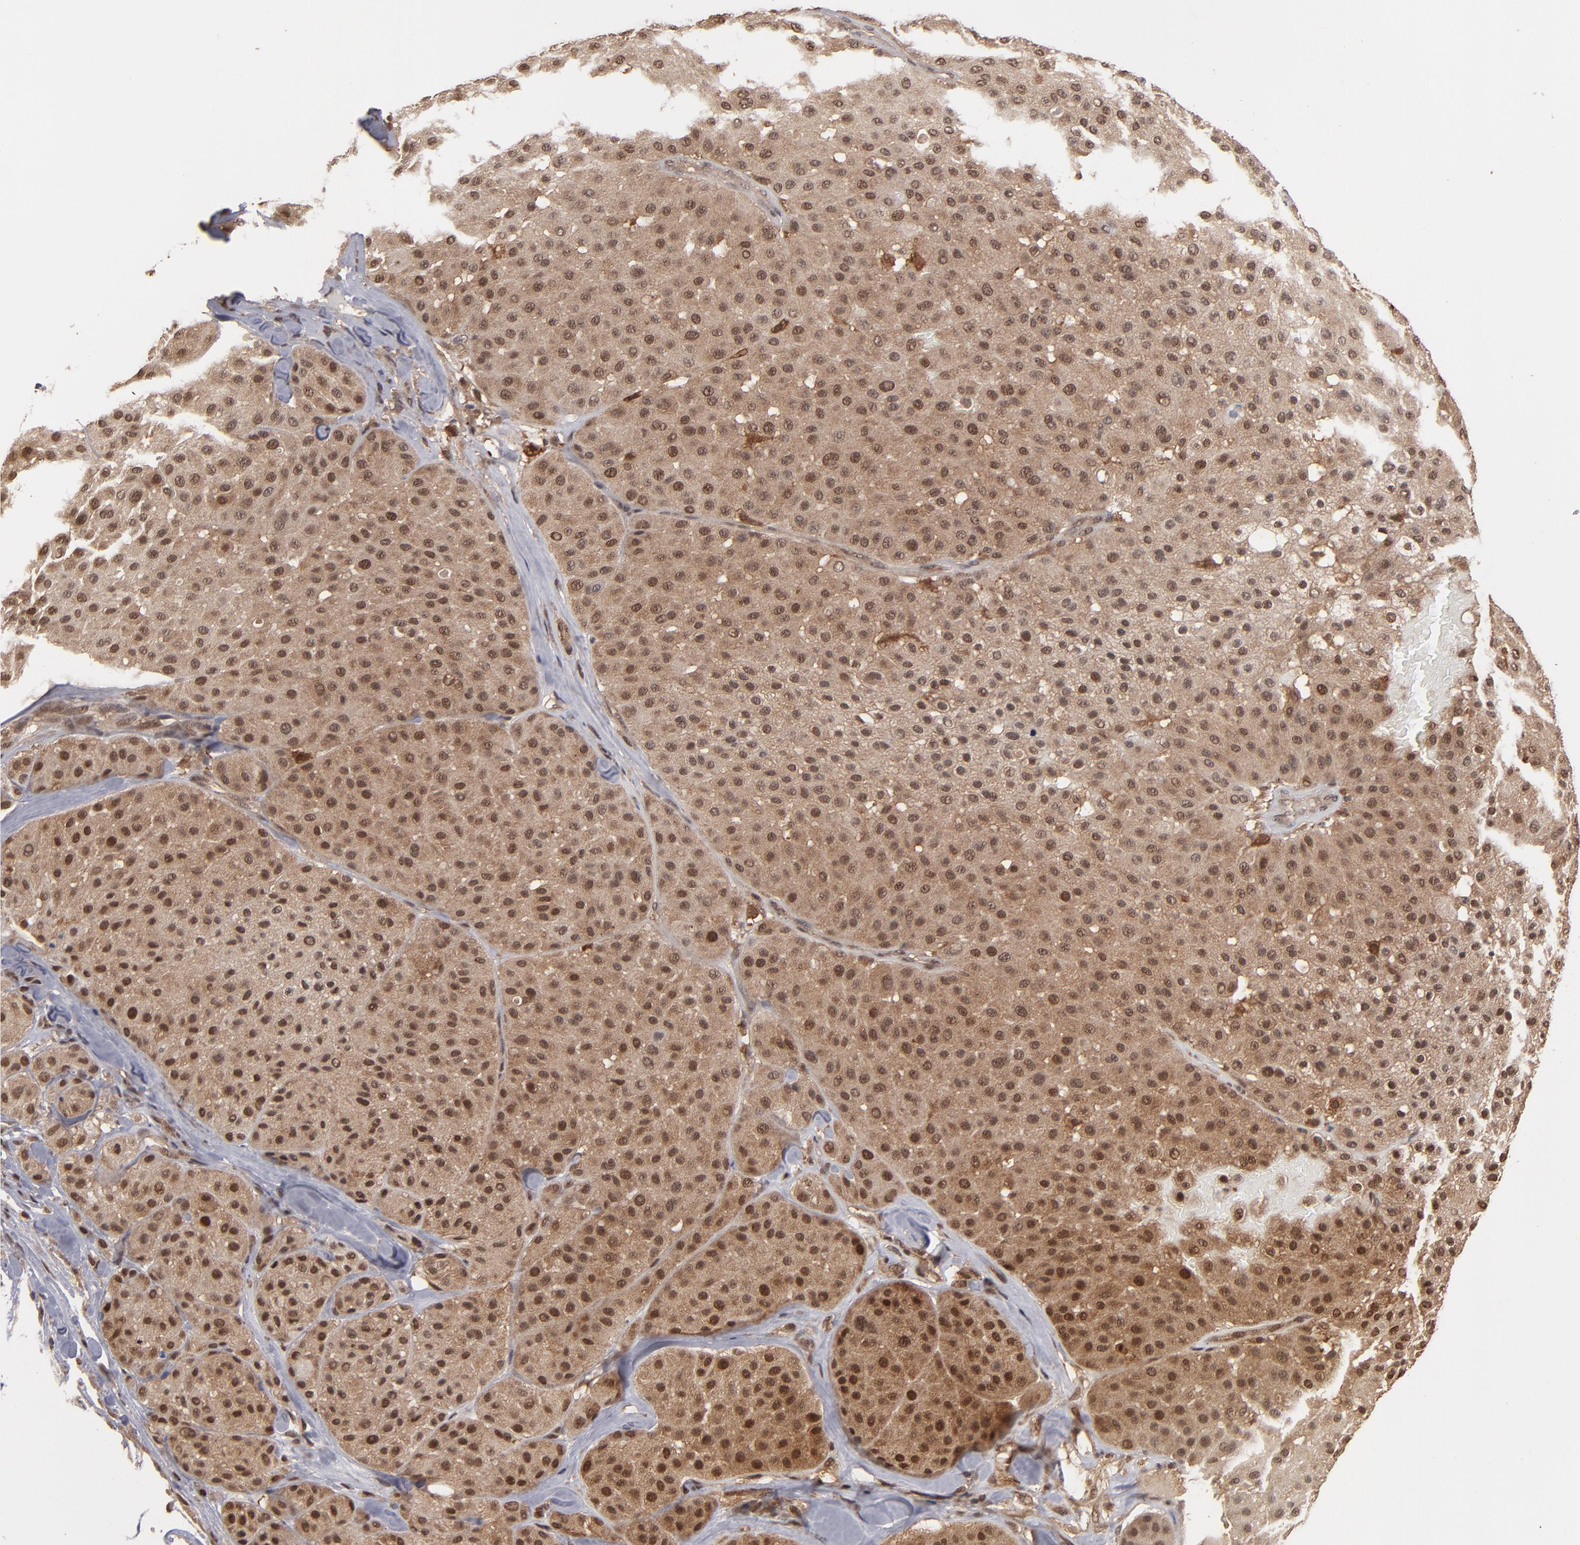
{"staining": {"intensity": "moderate", "quantity": ">75%", "location": "cytoplasmic/membranous,nuclear"}, "tissue": "melanoma", "cell_type": "Tumor cells", "image_type": "cancer", "snomed": [{"axis": "morphology", "description": "Normal tissue, NOS"}, {"axis": "morphology", "description": "Malignant melanoma, Metastatic site"}, {"axis": "topography", "description": "Skin"}], "caption": "Brown immunohistochemical staining in human malignant melanoma (metastatic site) shows moderate cytoplasmic/membranous and nuclear positivity in approximately >75% of tumor cells.", "gene": "HUWE1", "patient": {"sex": "male", "age": 41}}